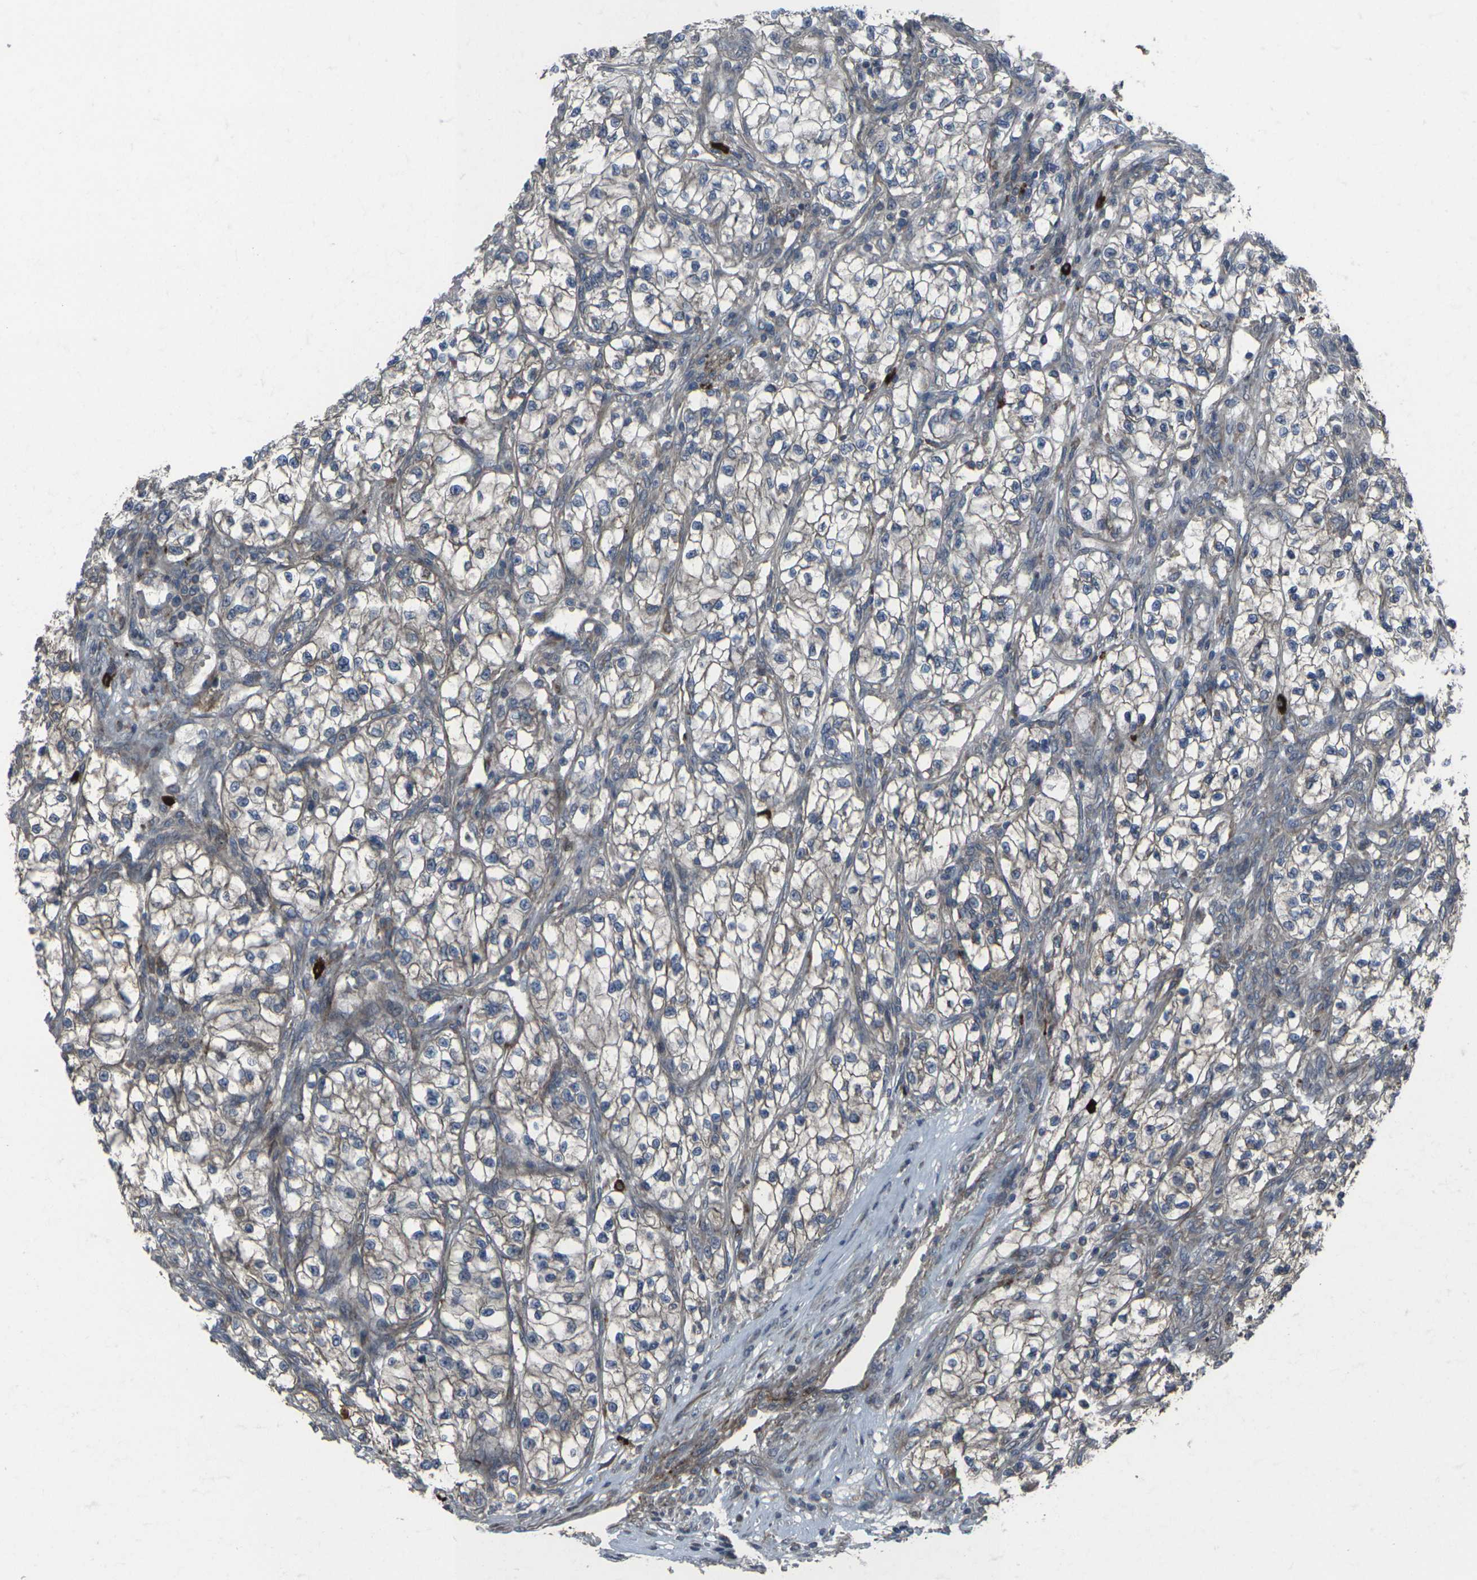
{"staining": {"intensity": "weak", "quantity": ">75%", "location": "cytoplasmic/membranous"}, "tissue": "renal cancer", "cell_type": "Tumor cells", "image_type": "cancer", "snomed": [{"axis": "morphology", "description": "Adenocarcinoma, NOS"}, {"axis": "topography", "description": "Kidney"}], "caption": "This is an image of IHC staining of adenocarcinoma (renal), which shows weak positivity in the cytoplasmic/membranous of tumor cells.", "gene": "CCR10", "patient": {"sex": "female", "age": 57}}